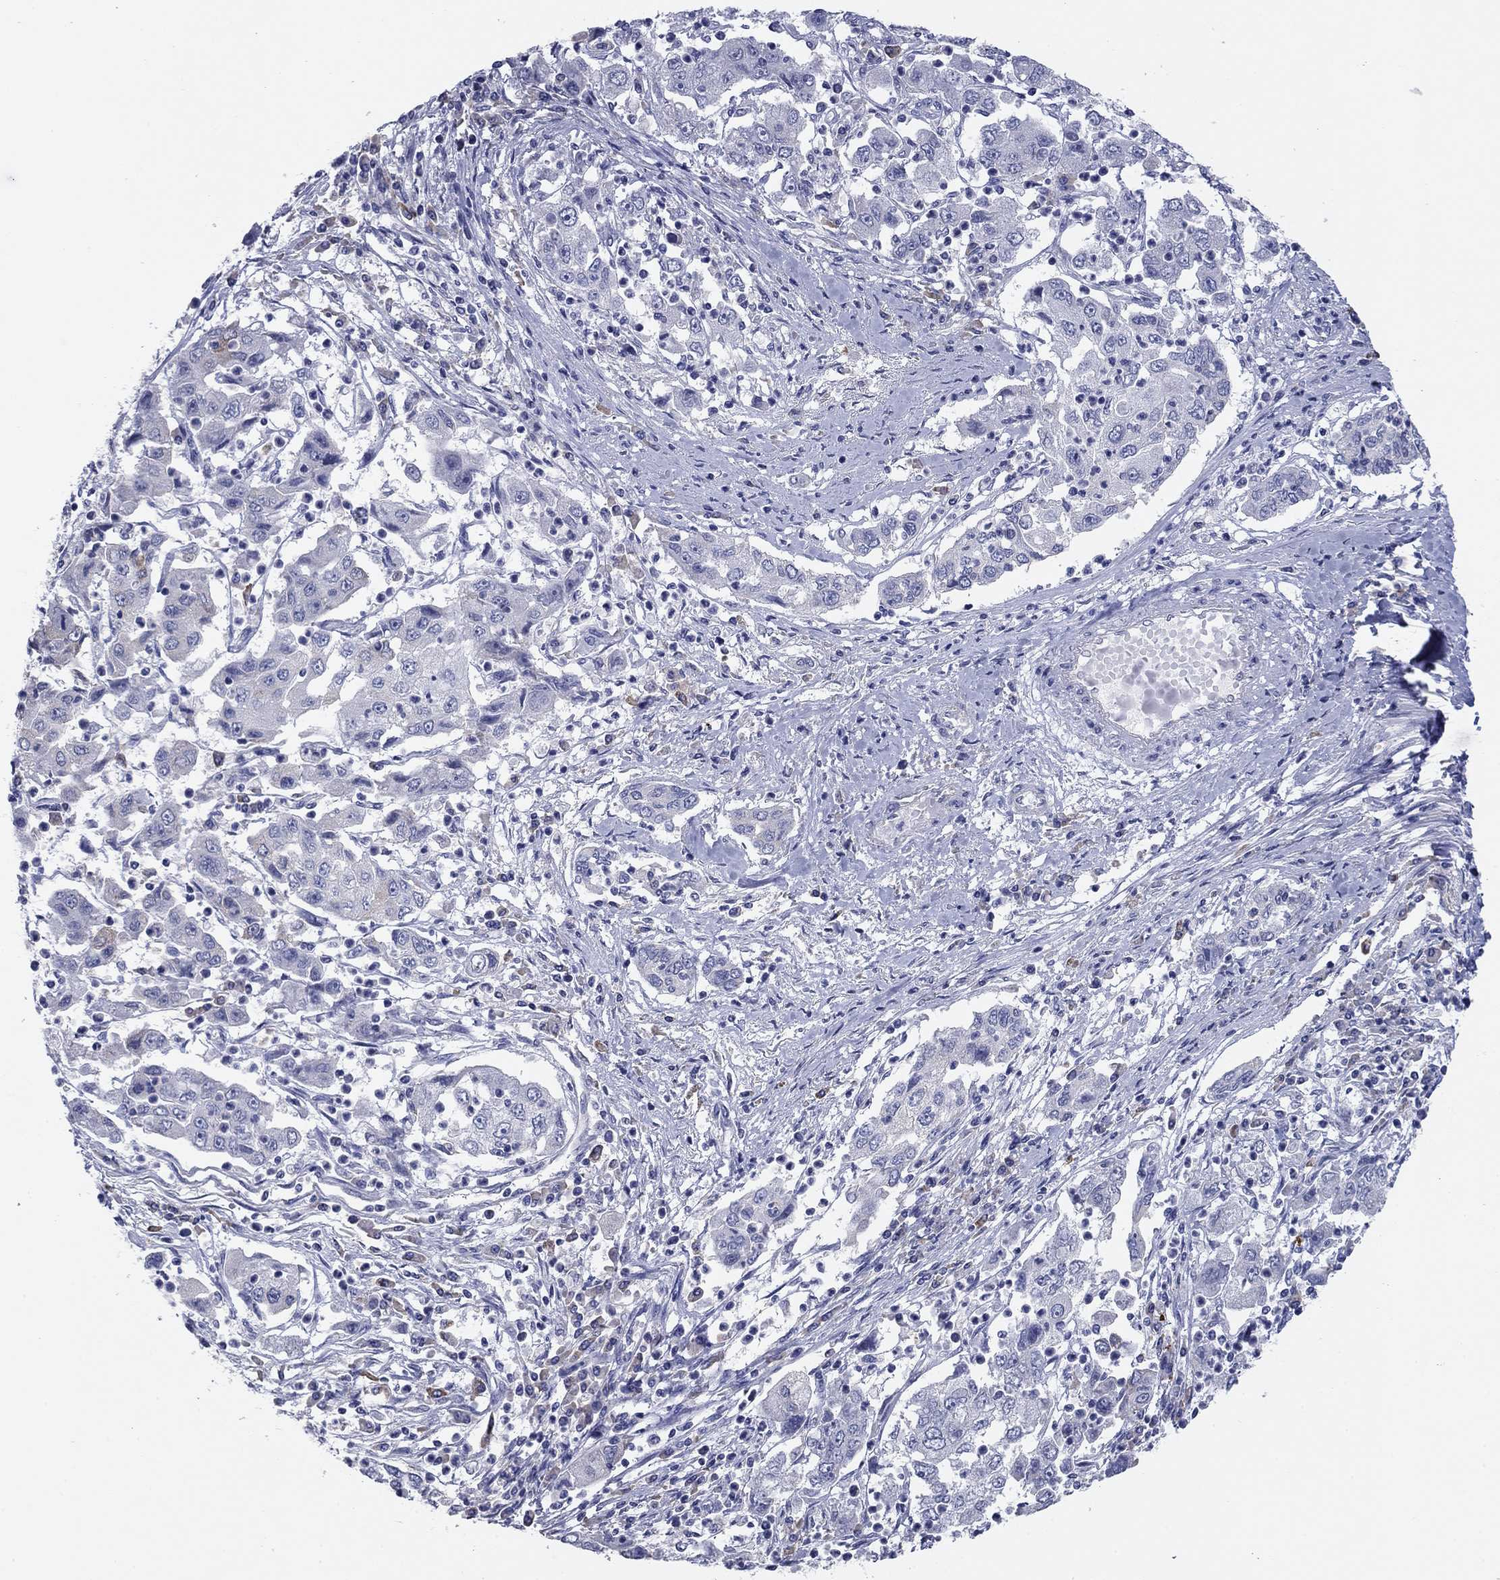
{"staining": {"intensity": "negative", "quantity": "none", "location": "none"}, "tissue": "cervical cancer", "cell_type": "Tumor cells", "image_type": "cancer", "snomed": [{"axis": "morphology", "description": "Squamous cell carcinoma, NOS"}, {"axis": "topography", "description": "Cervix"}], "caption": "Image shows no significant protein staining in tumor cells of cervical cancer (squamous cell carcinoma).", "gene": "GRK7", "patient": {"sex": "female", "age": 36}}